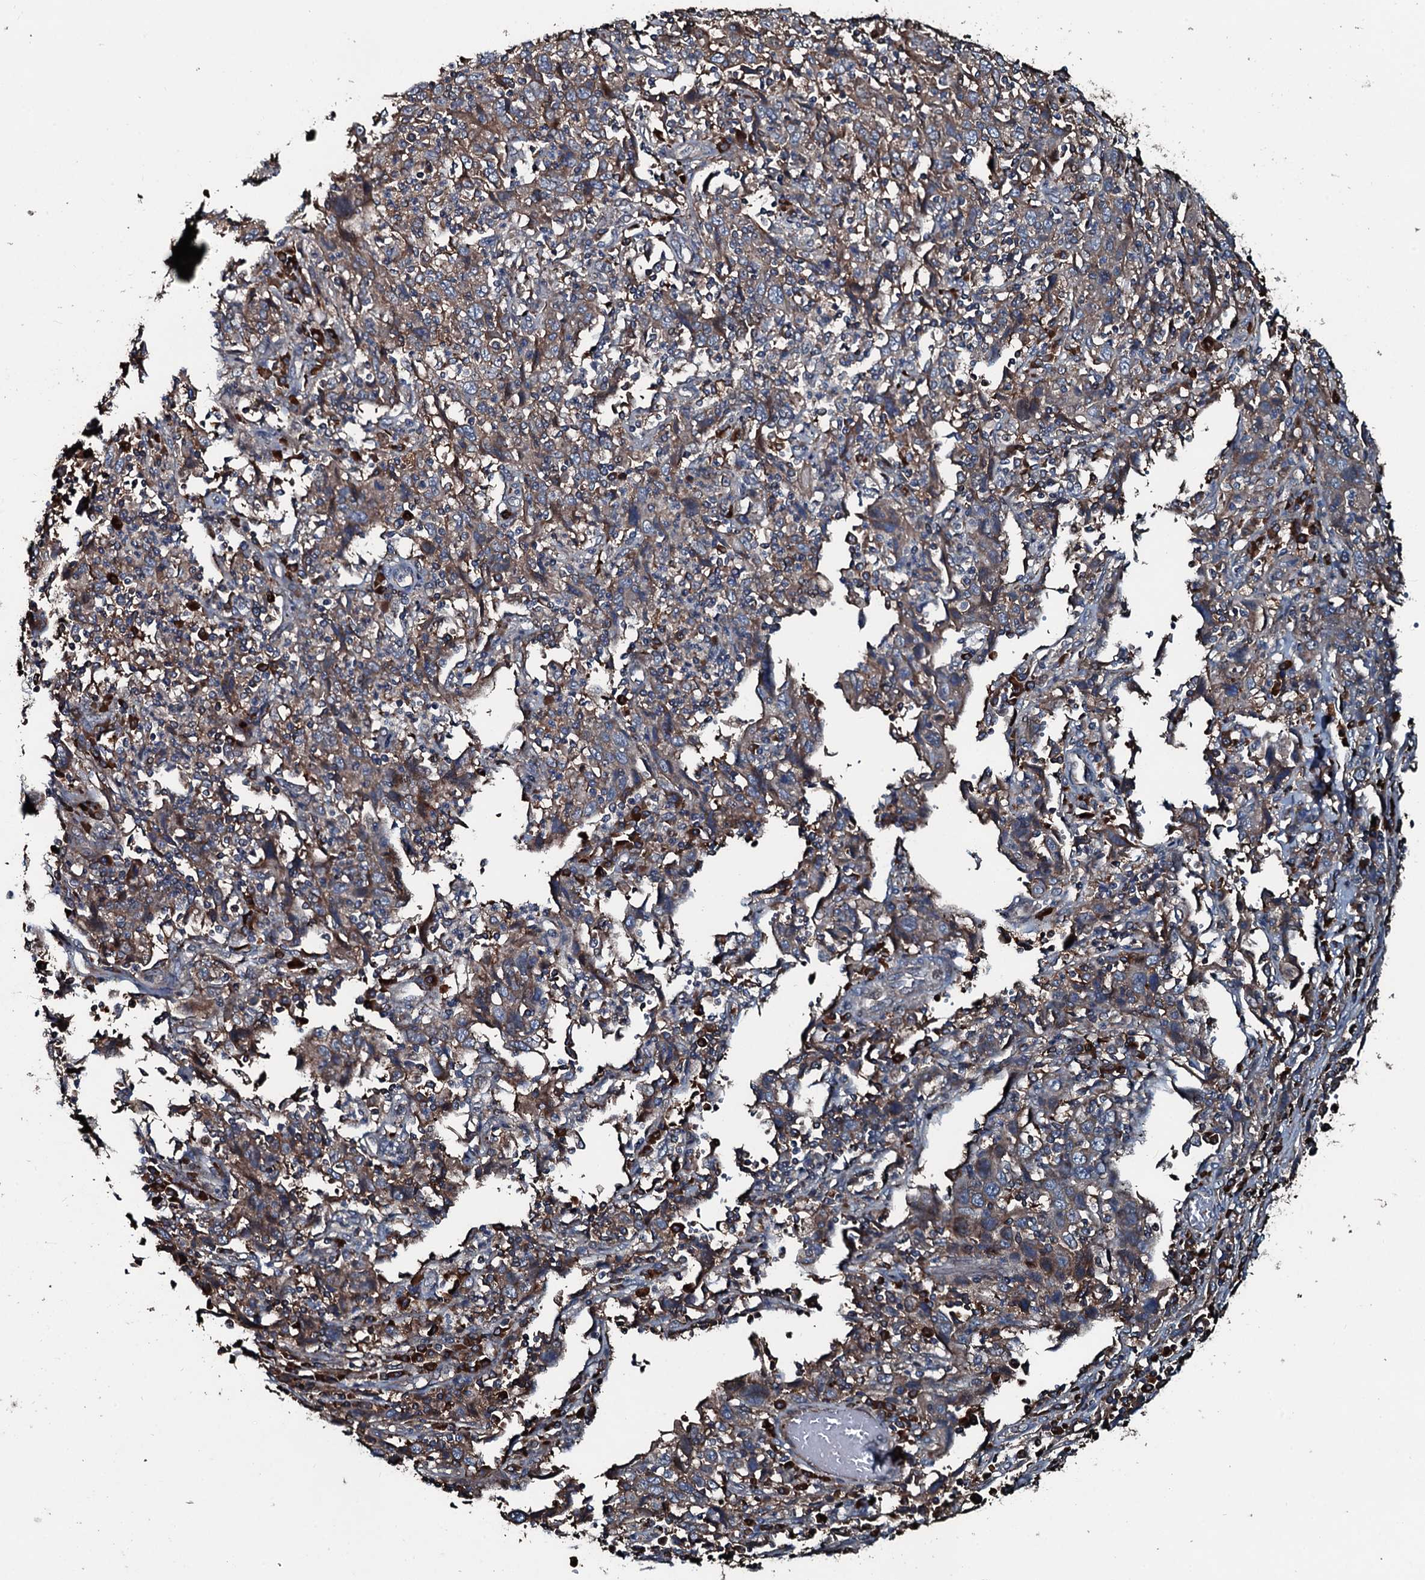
{"staining": {"intensity": "moderate", "quantity": ">75%", "location": "cytoplasmic/membranous"}, "tissue": "cervical cancer", "cell_type": "Tumor cells", "image_type": "cancer", "snomed": [{"axis": "morphology", "description": "Squamous cell carcinoma, NOS"}, {"axis": "topography", "description": "Cervix"}], "caption": "Immunohistochemical staining of human squamous cell carcinoma (cervical) reveals moderate cytoplasmic/membranous protein expression in approximately >75% of tumor cells.", "gene": "AARS1", "patient": {"sex": "female", "age": 46}}